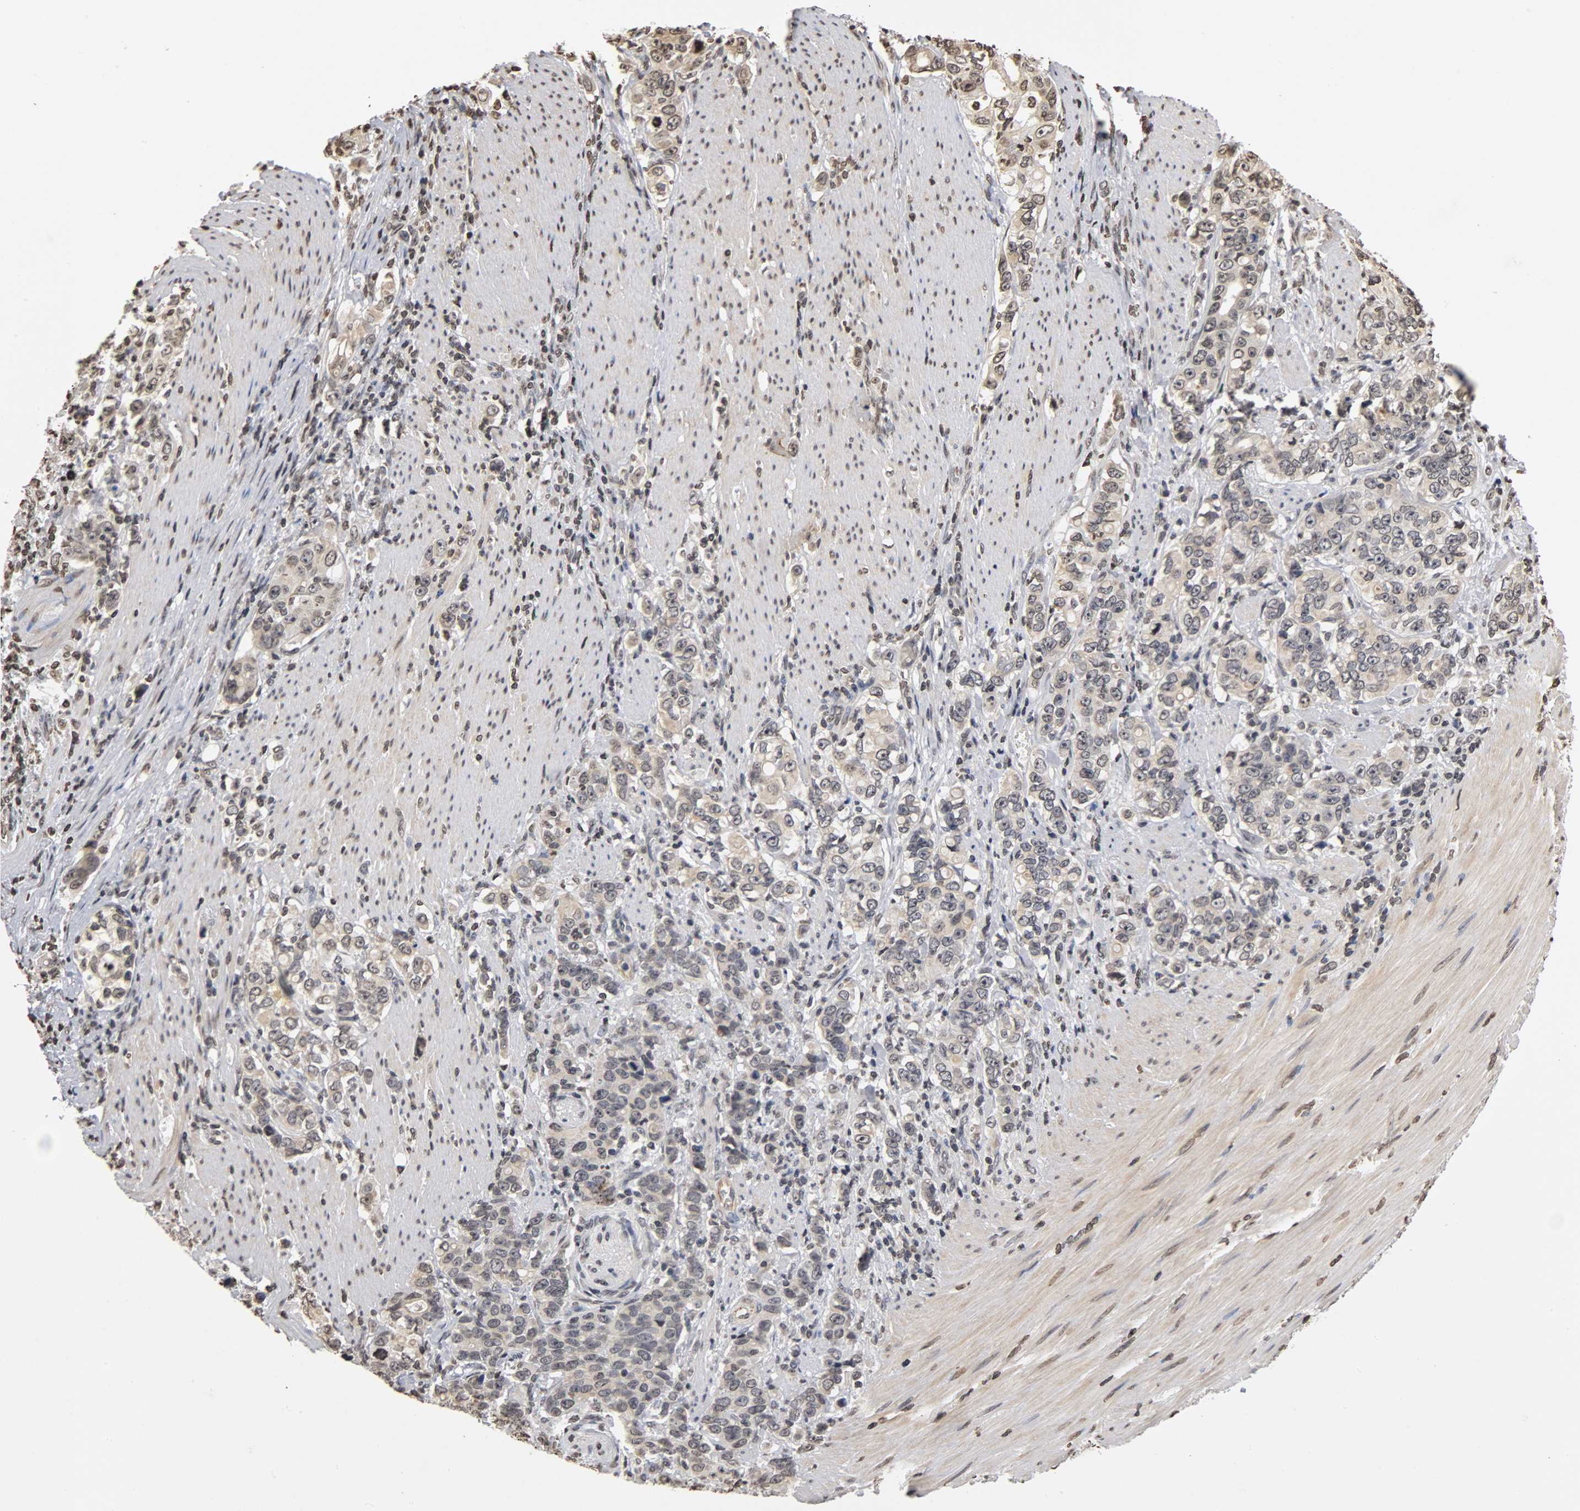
{"staining": {"intensity": "weak", "quantity": "<25%", "location": "nuclear"}, "tissue": "stomach cancer", "cell_type": "Tumor cells", "image_type": "cancer", "snomed": [{"axis": "morphology", "description": "Adenocarcinoma, NOS"}, {"axis": "topography", "description": "Stomach, lower"}], "caption": "This image is of adenocarcinoma (stomach) stained with immunohistochemistry to label a protein in brown with the nuclei are counter-stained blue. There is no expression in tumor cells.", "gene": "ERCC2", "patient": {"sex": "female", "age": 72}}